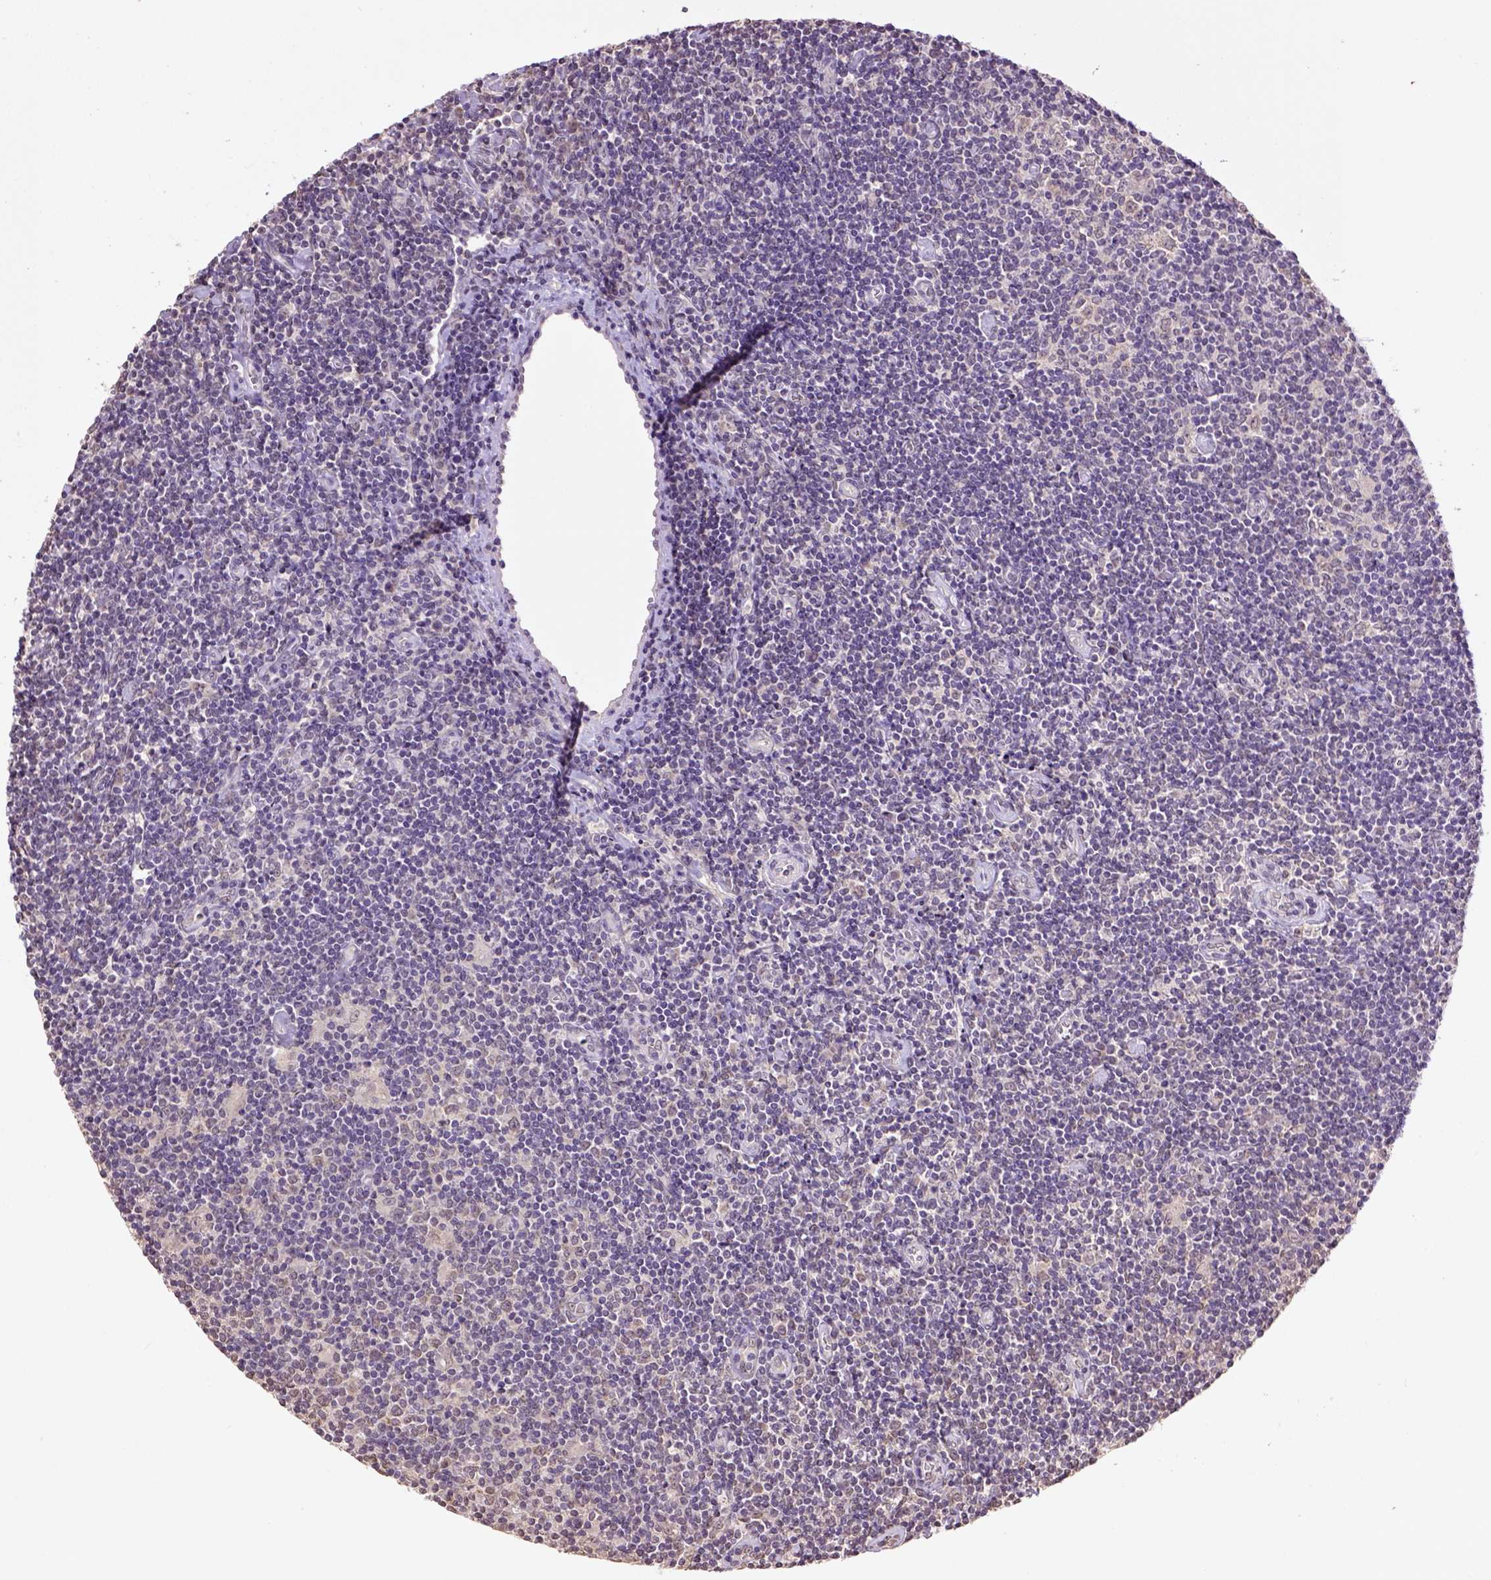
{"staining": {"intensity": "weak", "quantity": ">75%", "location": "cytoplasmic/membranous"}, "tissue": "lymphoma", "cell_type": "Tumor cells", "image_type": "cancer", "snomed": [{"axis": "morphology", "description": "Hodgkin's disease, NOS"}, {"axis": "topography", "description": "Lymph node"}], "caption": "The immunohistochemical stain shows weak cytoplasmic/membranous staining in tumor cells of lymphoma tissue.", "gene": "WDR17", "patient": {"sex": "male", "age": 40}}